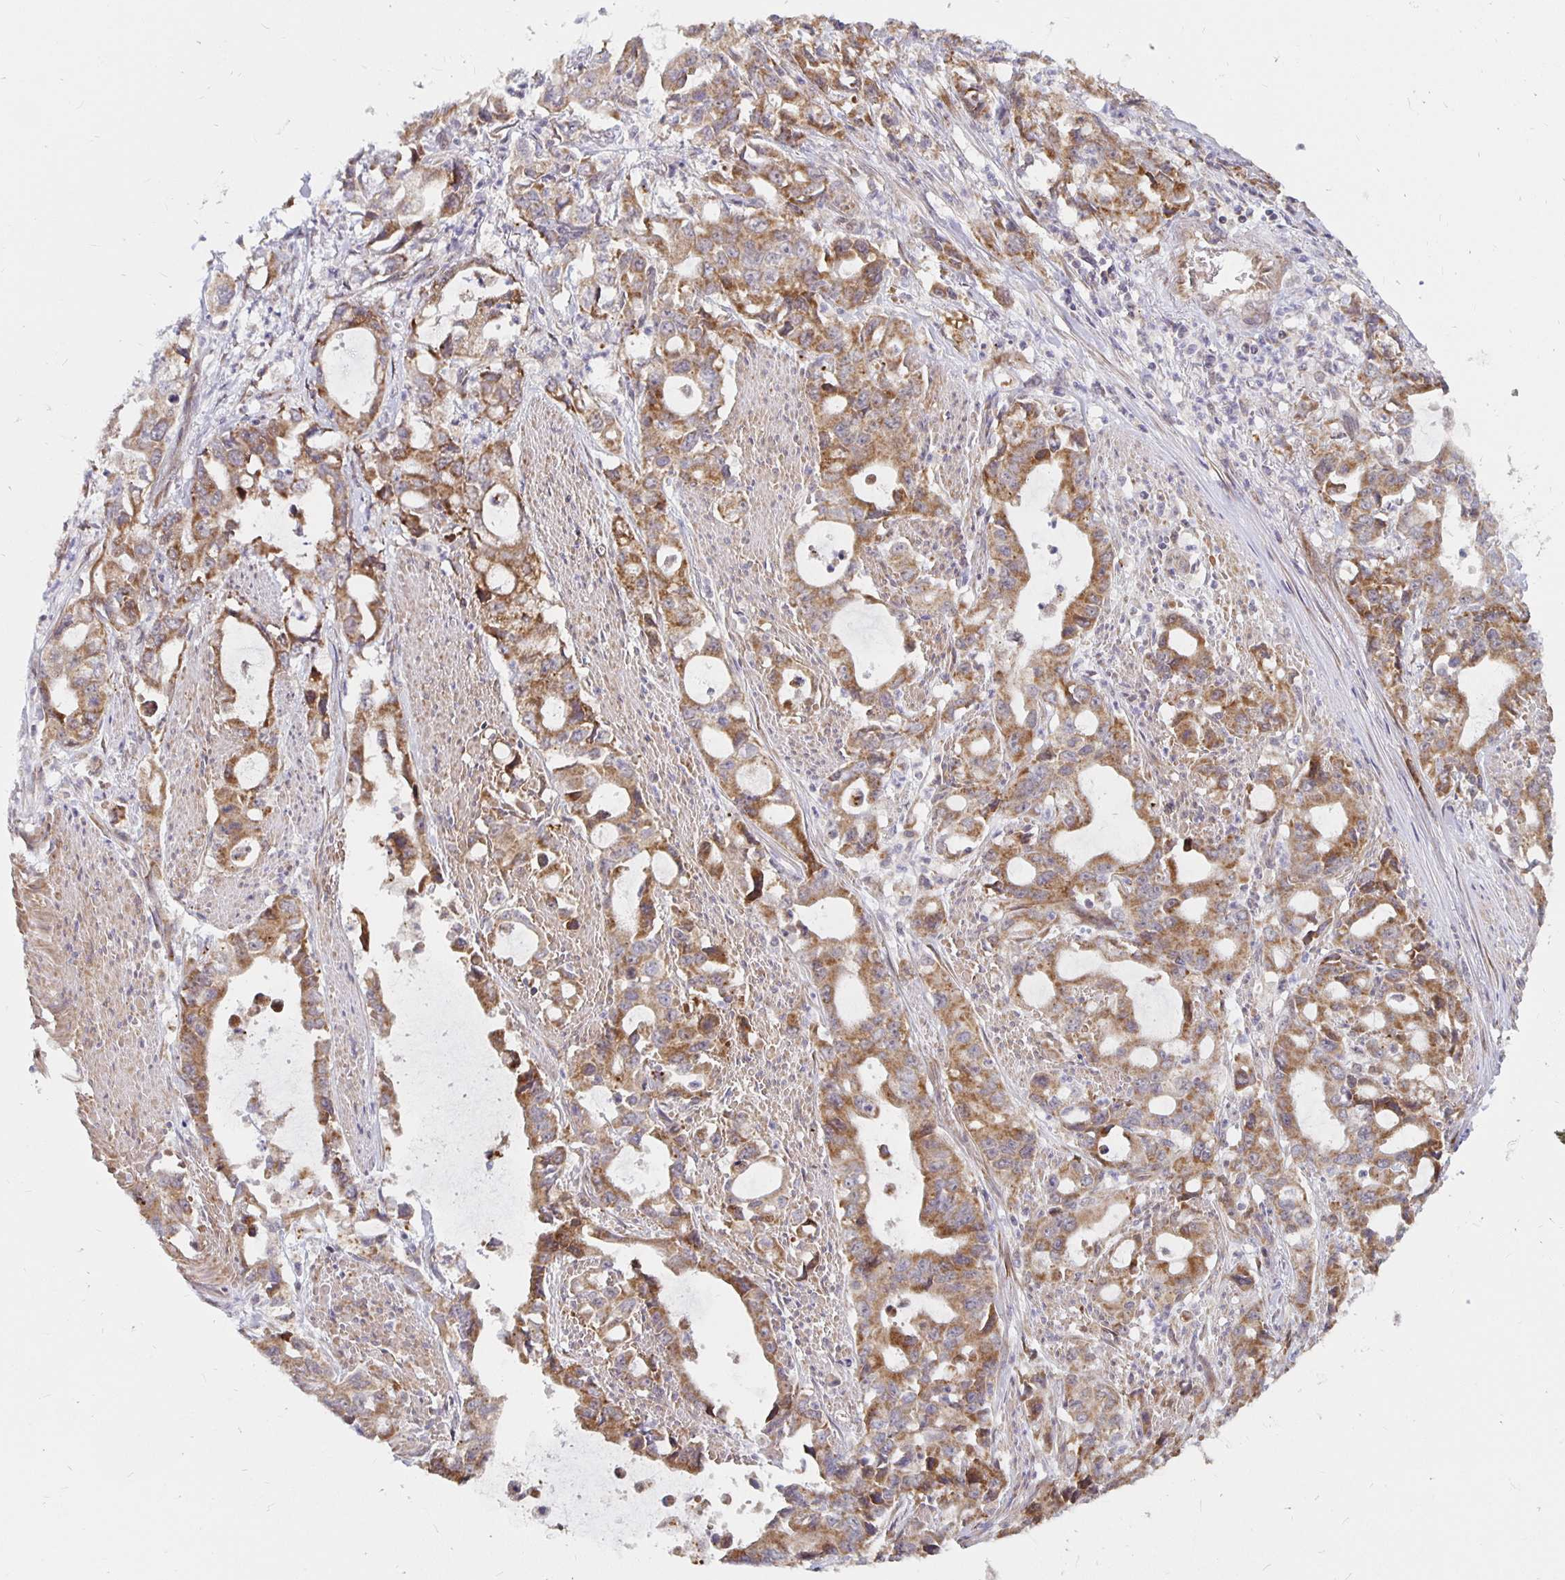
{"staining": {"intensity": "moderate", "quantity": ">75%", "location": "cytoplasmic/membranous"}, "tissue": "stomach cancer", "cell_type": "Tumor cells", "image_type": "cancer", "snomed": [{"axis": "morphology", "description": "Adenocarcinoma, NOS"}, {"axis": "topography", "description": "Stomach, upper"}], "caption": "A brown stain labels moderate cytoplasmic/membranous expression of a protein in human adenocarcinoma (stomach) tumor cells. Using DAB (brown) and hematoxylin (blue) stains, captured at high magnification using brightfield microscopy.", "gene": "MRPL28", "patient": {"sex": "male", "age": 85}}